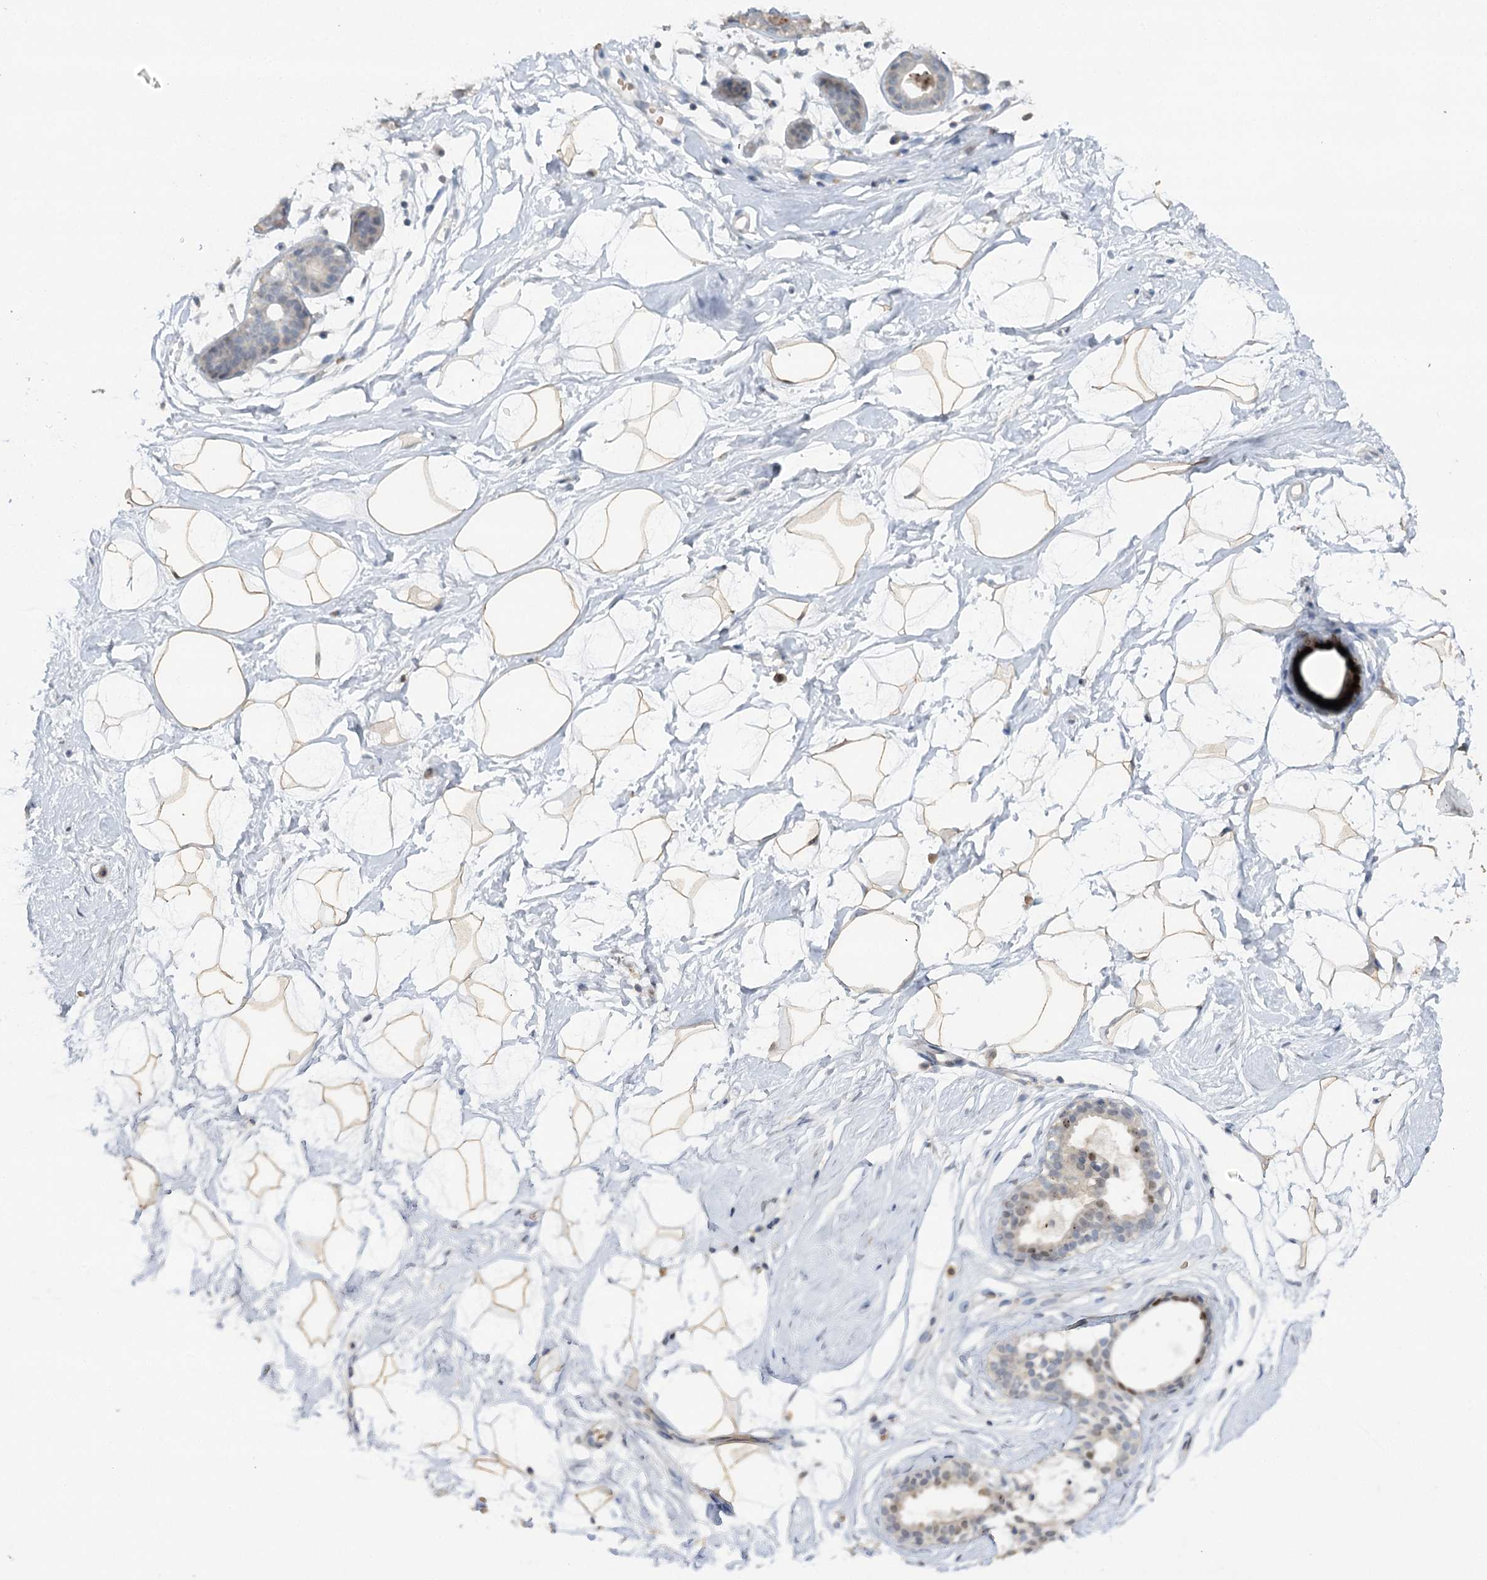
{"staining": {"intensity": "weak", "quantity": "25%-75%", "location": "cytoplasmic/membranous"}, "tissue": "breast", "cell_type": "Adipocytes", "image_type": "normal", "snomed": [{"axis": "morphology", "description": "Normal tissue, NOS"}, {"axis": "morphology", "description": "Adenoma, NOS"}, {"axis": "topography", "description": "Breast"}], "caption": "DAB (3,3'-diaminobenzidine) immunohistochemical staining of benign human breast displays weak cytoplasmic/membranous protein expression in approximately 25%-75% of adipocytes.", "gene": "TRAF3IP1", "patient": {"sex": "female", "age": 23}}